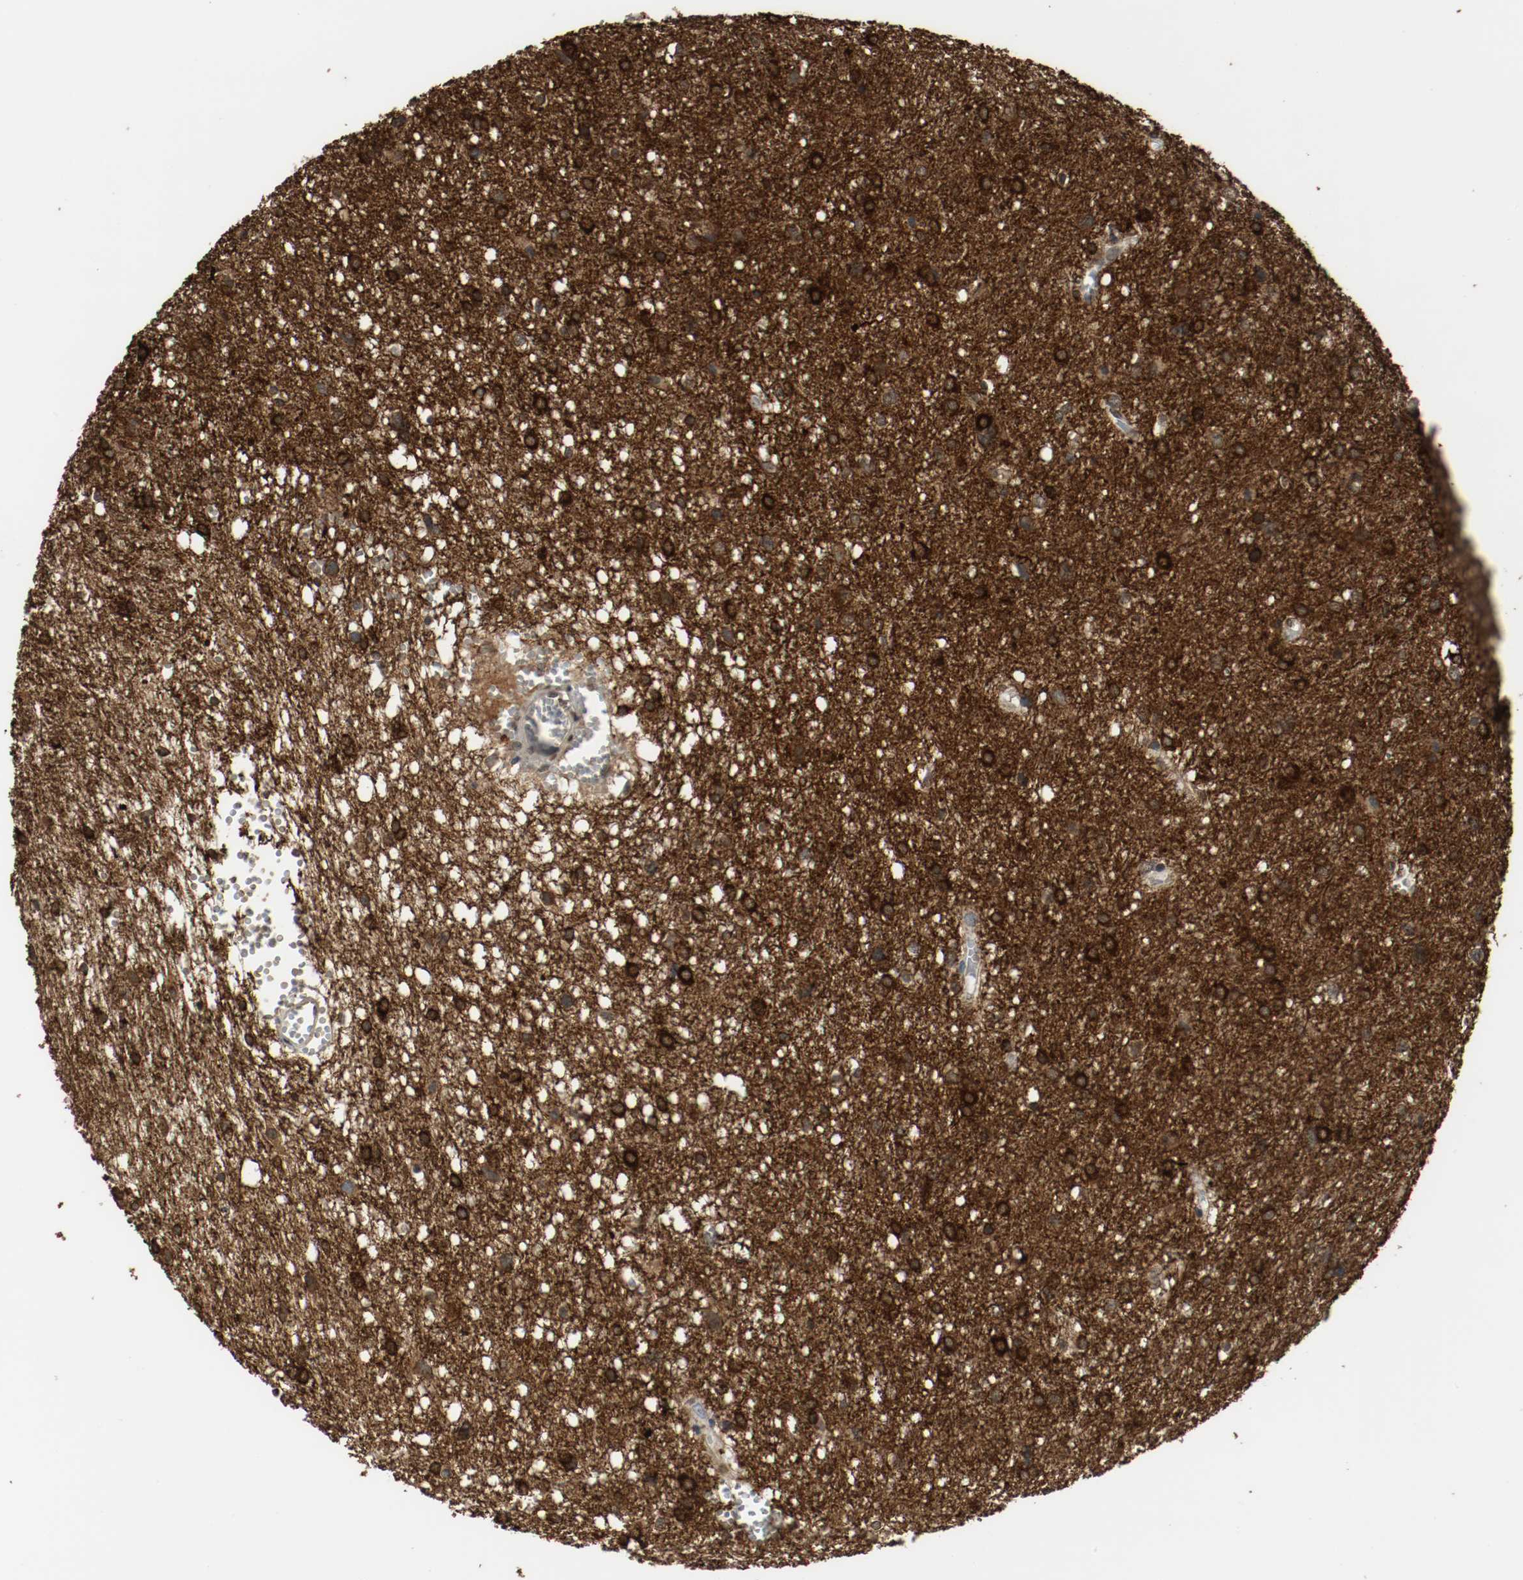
{"staining": {"intensity": "strong", "quantity": ">75%", "location": "cytoplasmic/membranous"}, "tissue": "glioma", "cell_type": "Tumor cells", "image_type": "cancer", "snomed": [{"axis": "morphology", "description": "Glioma, malignant, High grade"}, {"axis": "topography", "description": "Brain"}], "caption": "Protein analysis of malignant glioma (high-grade) tissue shows strong cytoplasmic/membranous positivity in about >75% of tumor cells.", "gene": "RTN4", "patient": {"sex": "female", "age": 59}}